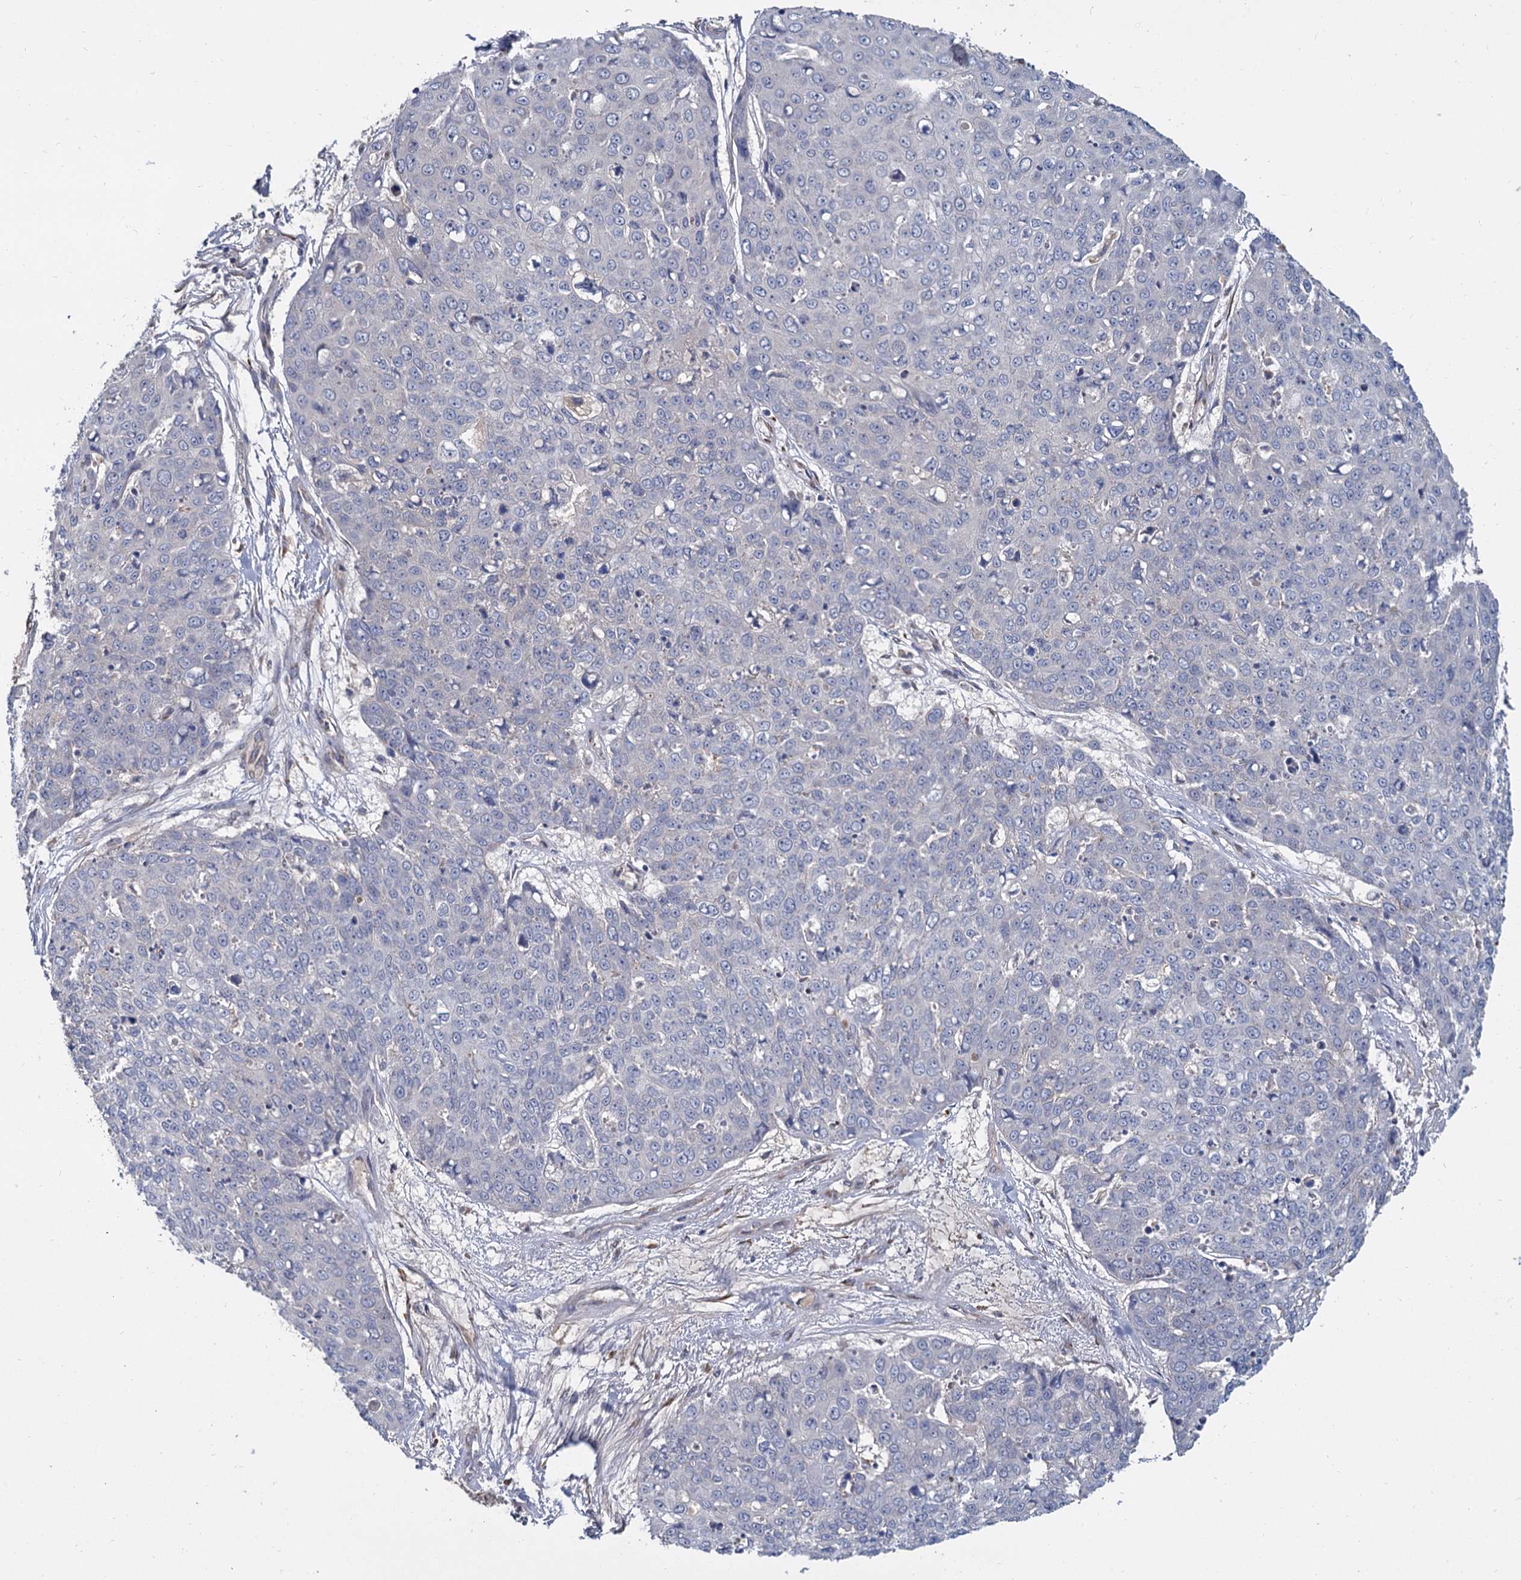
{"staining": {"intensity": "negative", "quantity": "none", "location": "none"}, "tissue": "skin cancer", "cell_type": "Tumor cells", "image_type": "cancer", "snomed": [{"axis": "morphology", "description": "Squamous cell carcinoma, NOS"}, {"axis": "topography", "description": "Skin"}], "caption": "An immunohistochemistry photomicrograph of skin cancer is shown. There is no staining in tumor cells of skin cancer.", "gene": "LRRC51", "patient": {"sex": "male", "age": 71}}